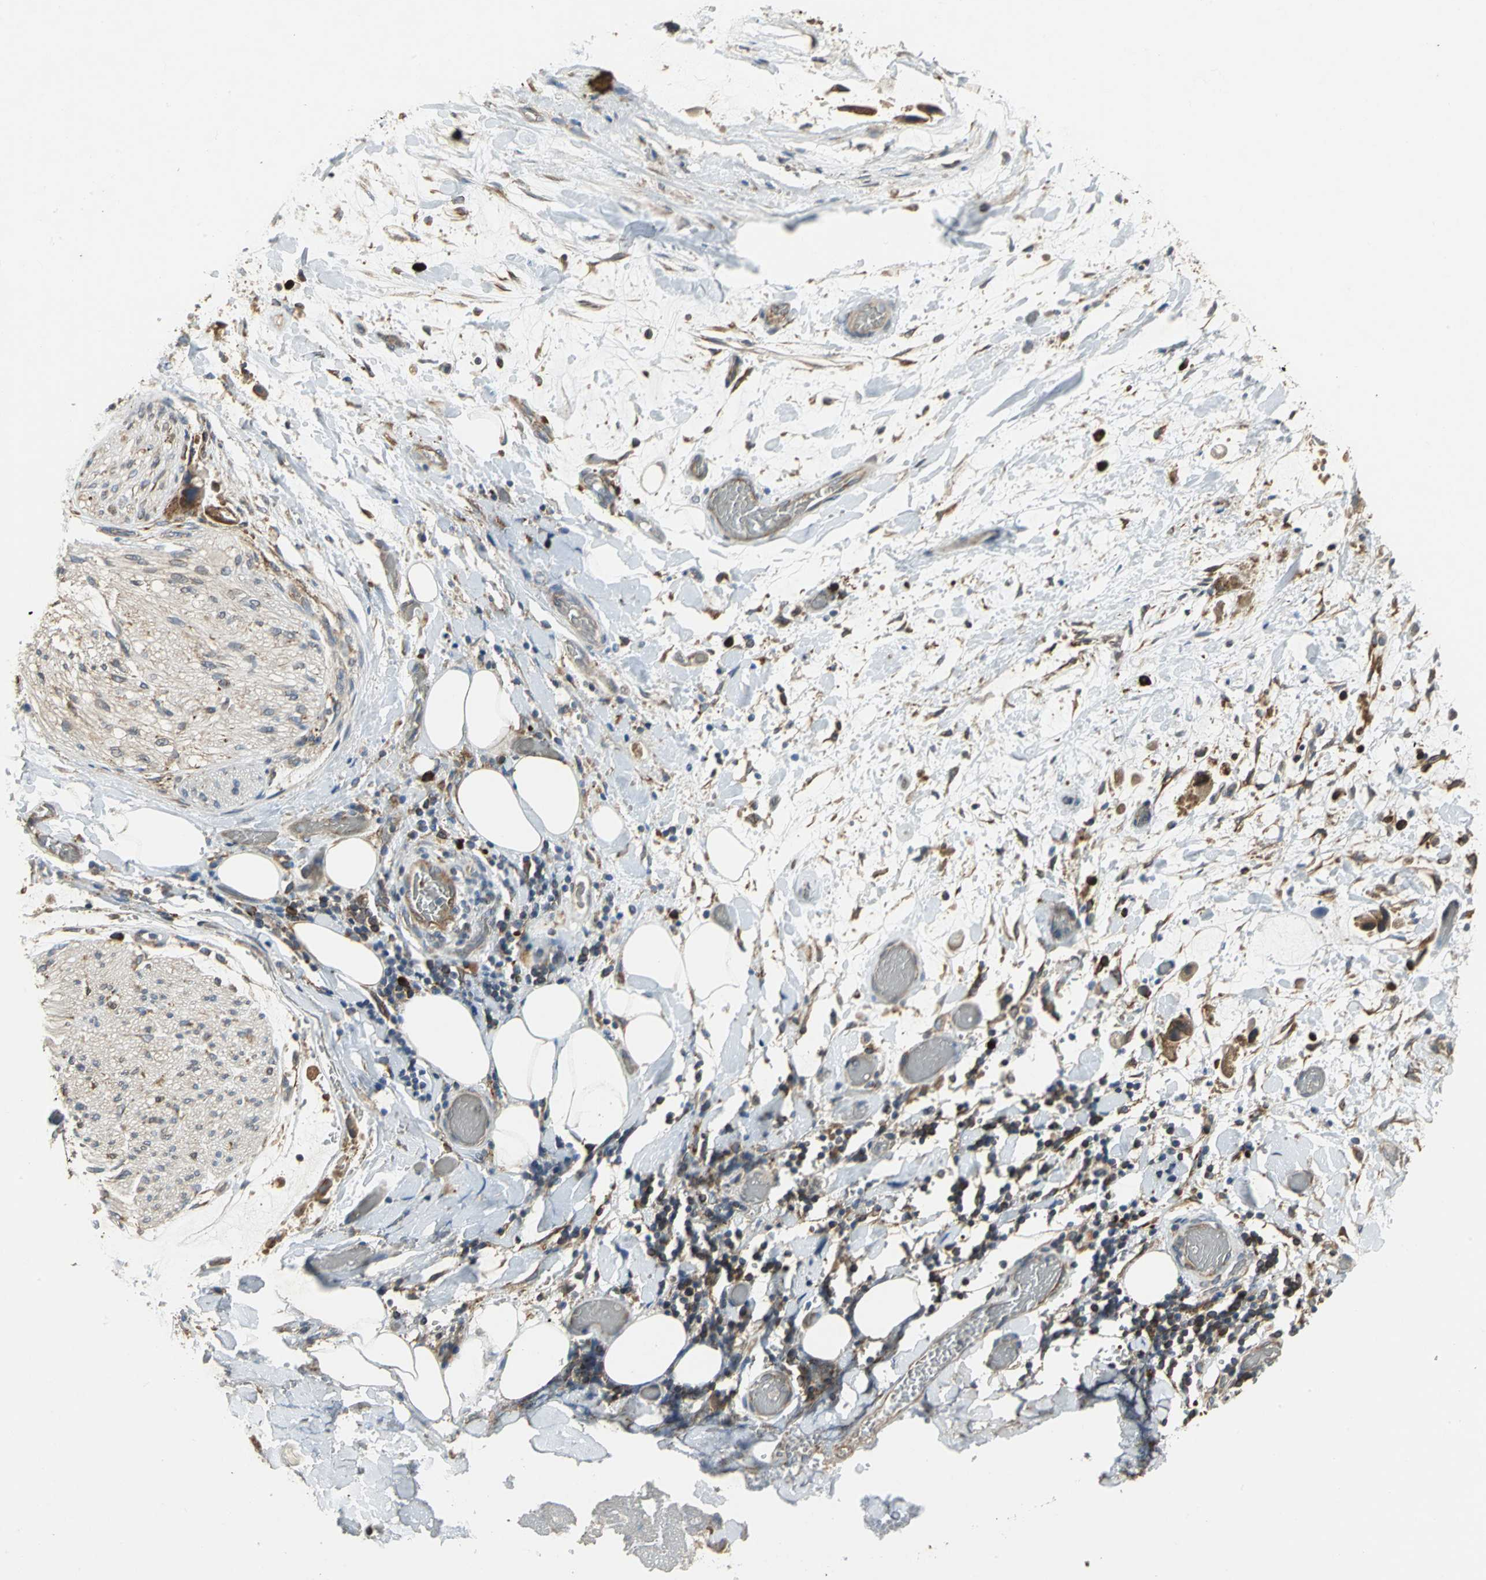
{"staining": {"intensity": "moderate", "quantity": ">75%", "location": "cytoplasmic/membranous"}, "tissue": "adipose tissue", "cell_type": "Adipocytes", "image_type": "normal", "snomed": [{"axis": "morphology", "description": "Normal tissue, NOS"}, {"axis": "morphology", "description": "Cholangiocarcinoma"}, {"axis": "topography", "description": "Liver"}, {"axis": "topography", "description": "Peripheral nerve tissue"}], "caption": "Unremarkable adipose tissue demonstrates moderate cytoplasmic/membranous expression in about >75% of adipocytes.", "gene": "SYVN1", "patient": {"sex": "male", "age": 50}}